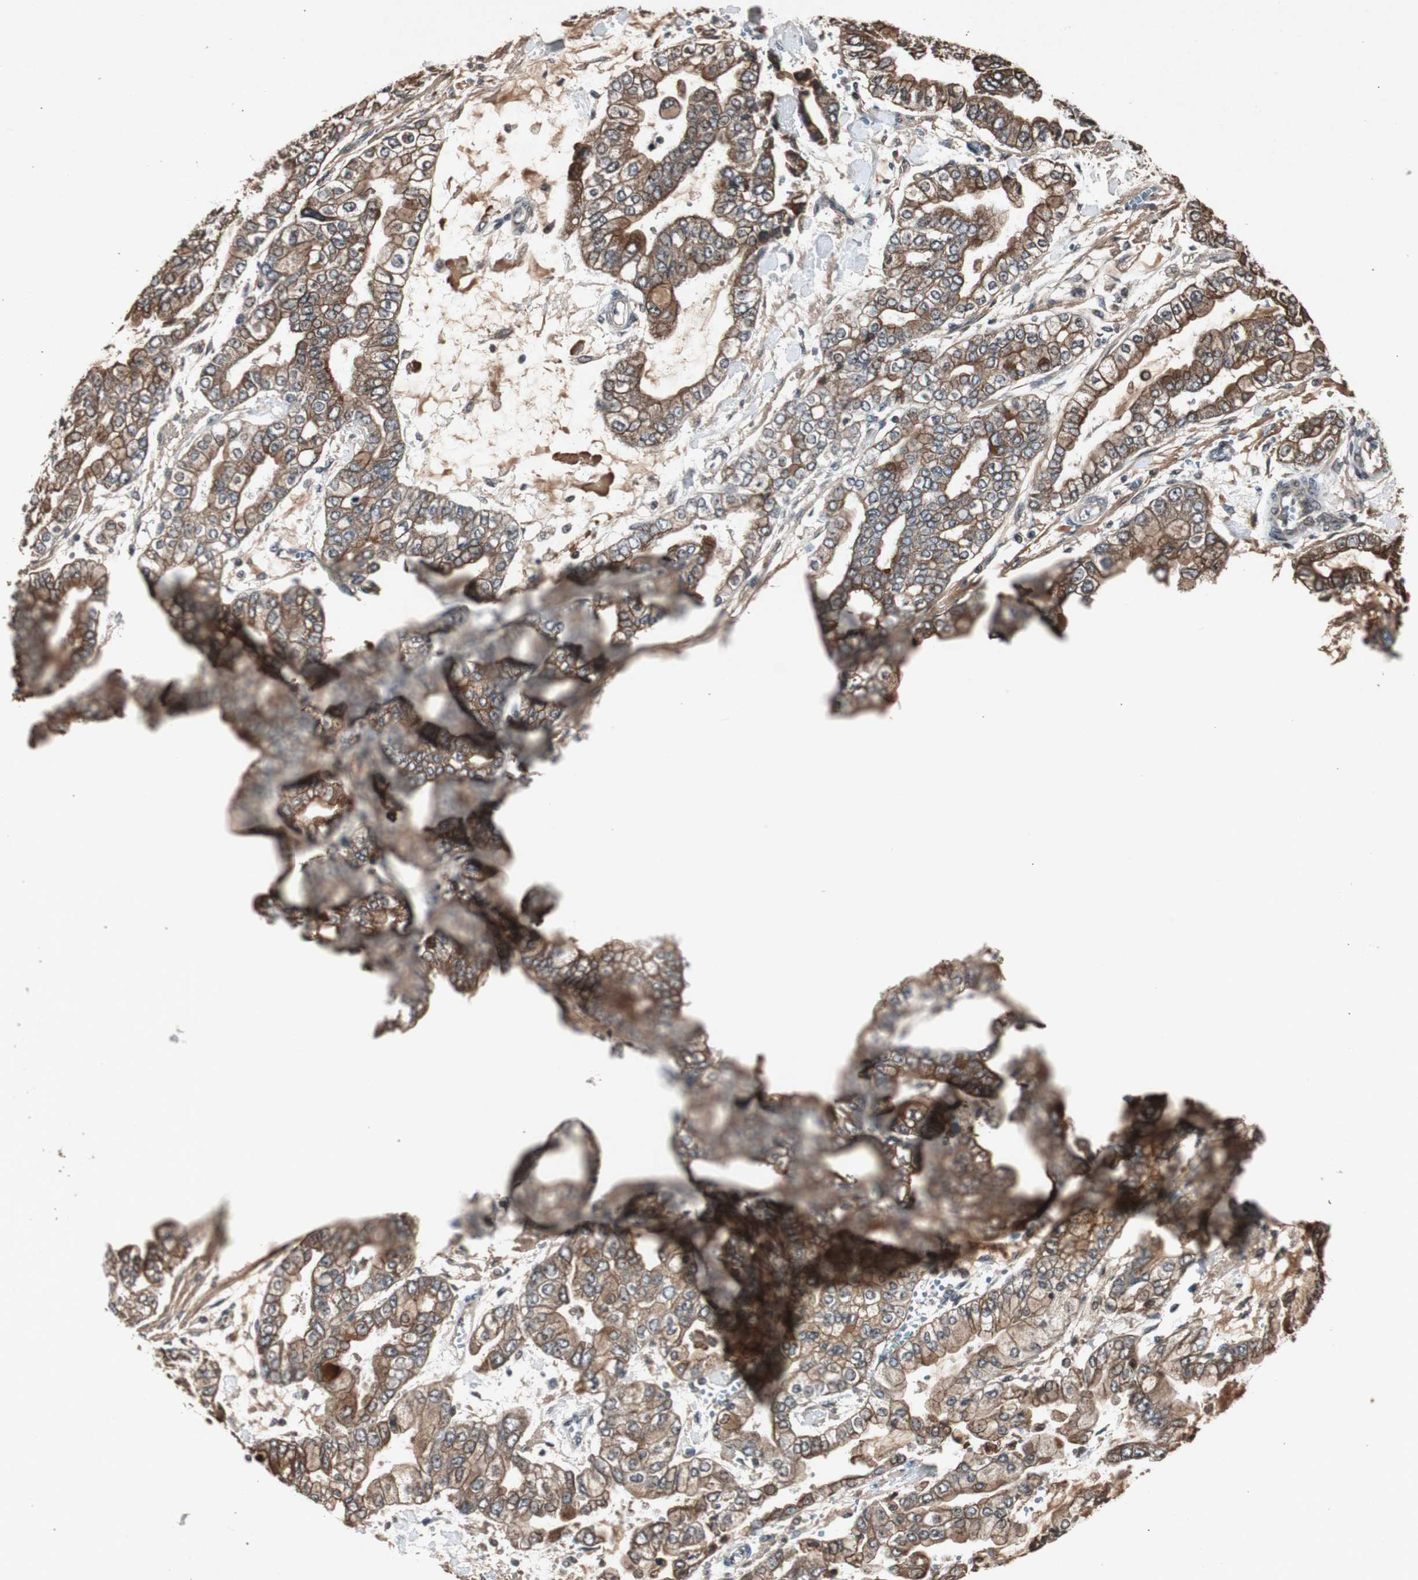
{"staining": {"intensity": "moderate", "quantity": ">75%", "location": "cytoplasmic/membranous"}, "tissue": "stomach cancer", "cell_type": "Tumor cells", "image_type": "cancer", "snomed": [{"axis": "morphology", "description": "Normal tissue, NOS"}, {"axis": "morphology", "description": "Adenocarcinoma, NOS"}, {"axis": "topography", "description": "Stomach, upper"}, {"axis": "topography", "description": "Stomach"}], "caption": "Immunohistochemical staining of human stomach adenocarcinoma reveals medium levels of moderate cytoplasmic/membranous protein staining in about >75% of tumor cells.", "gene": "SLIT2", "patient": {"sex": "male", "age": 76}}